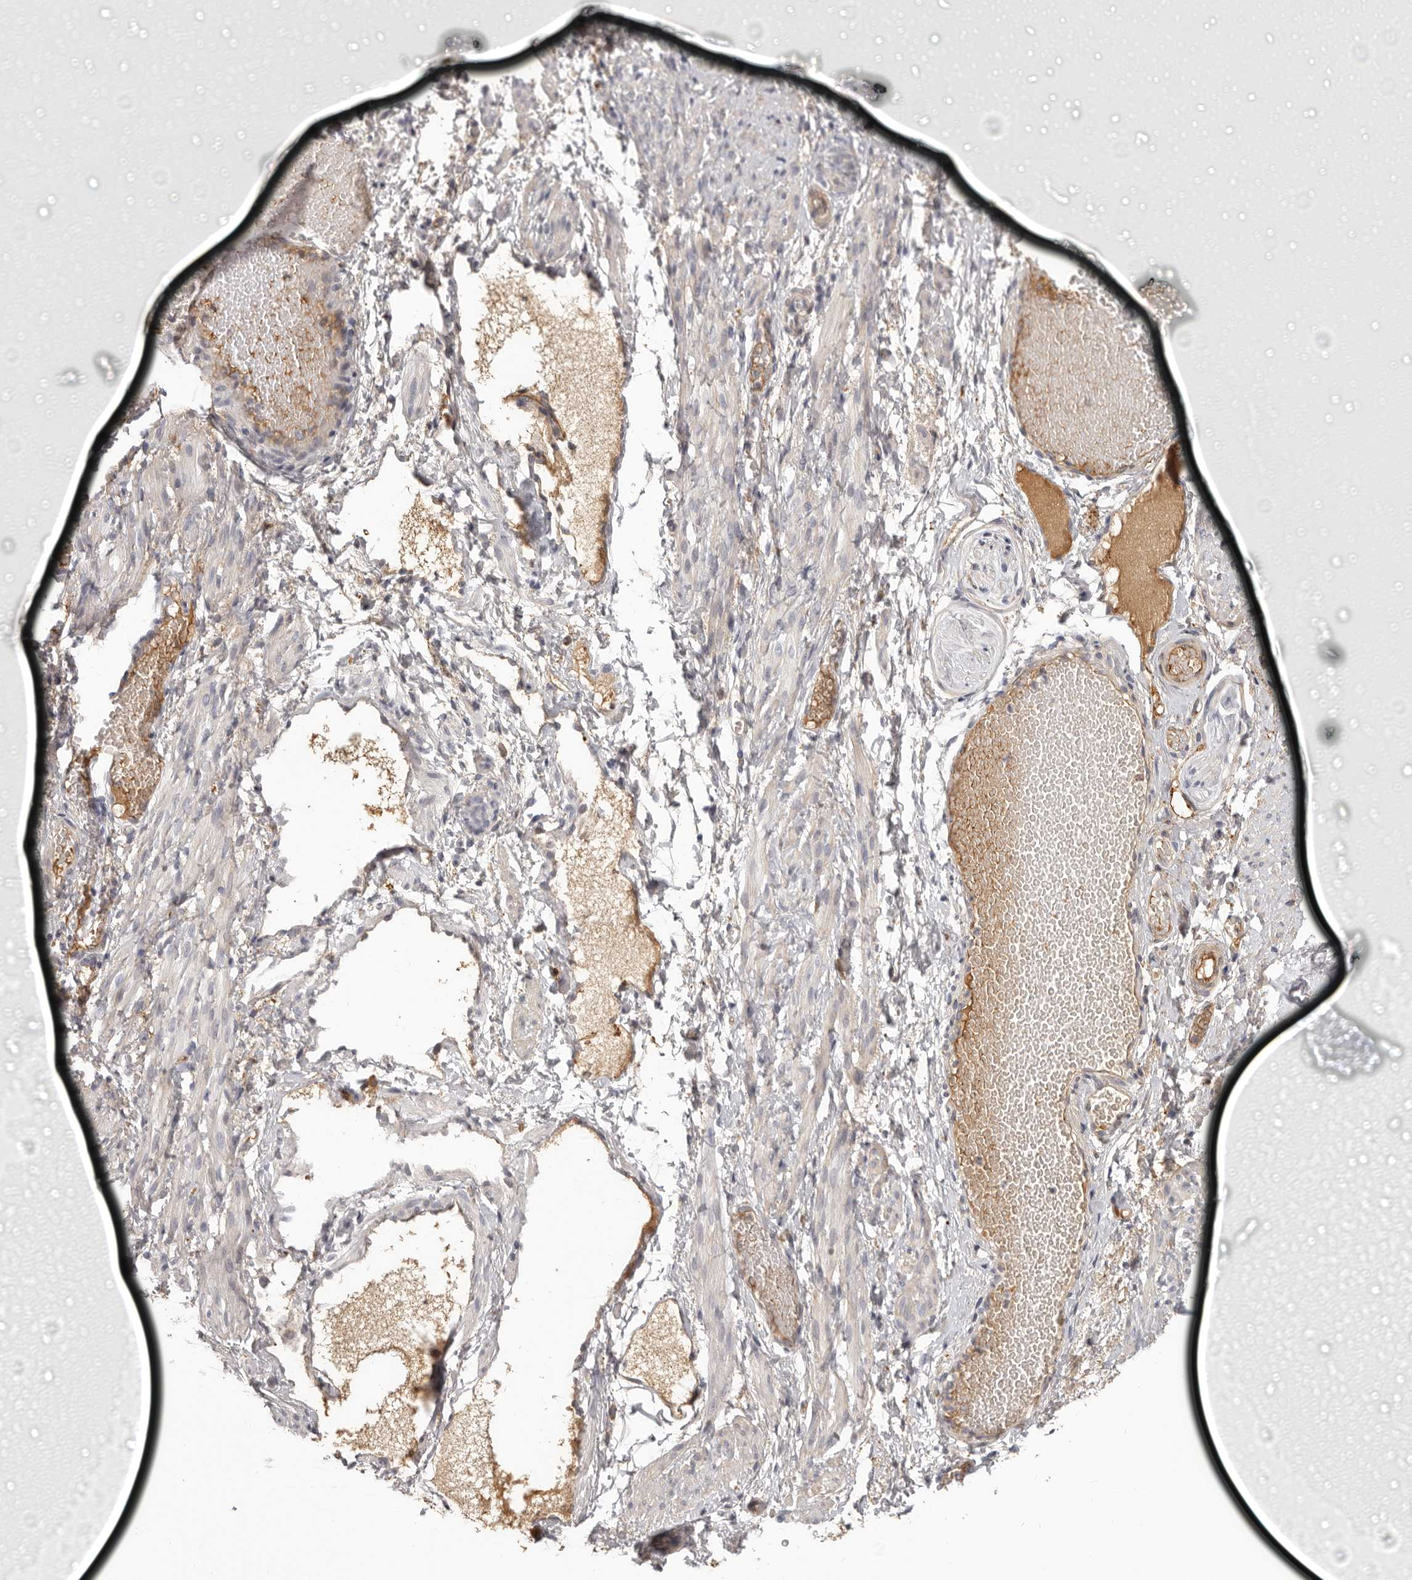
{"staining": {"intensity": "moderate", "quantity": ">75%", "location": "cytoplasmic/membranous"}, "tissue": "adipose tissue", "cell_type": "Adipocytes", "image_type": "normal", "snomed": [{"axis": "morphology", "description": "Normal tissue, NOS"}, {"axis": "topography", "description": "Smooth muscle"}, {"axis": "topography", "description": "Peripheral nerve tissue"}], "caption": "Adipose tissue stained with immunohistochemistry exhibits moderate cytoplasmic/membranous positivity in about >75% of adipocytes. (Brightfield microscopy of DAB IHC at high magnification).", "gene": "OTUD3", "patient": {"sex": "female", "age": 39}}